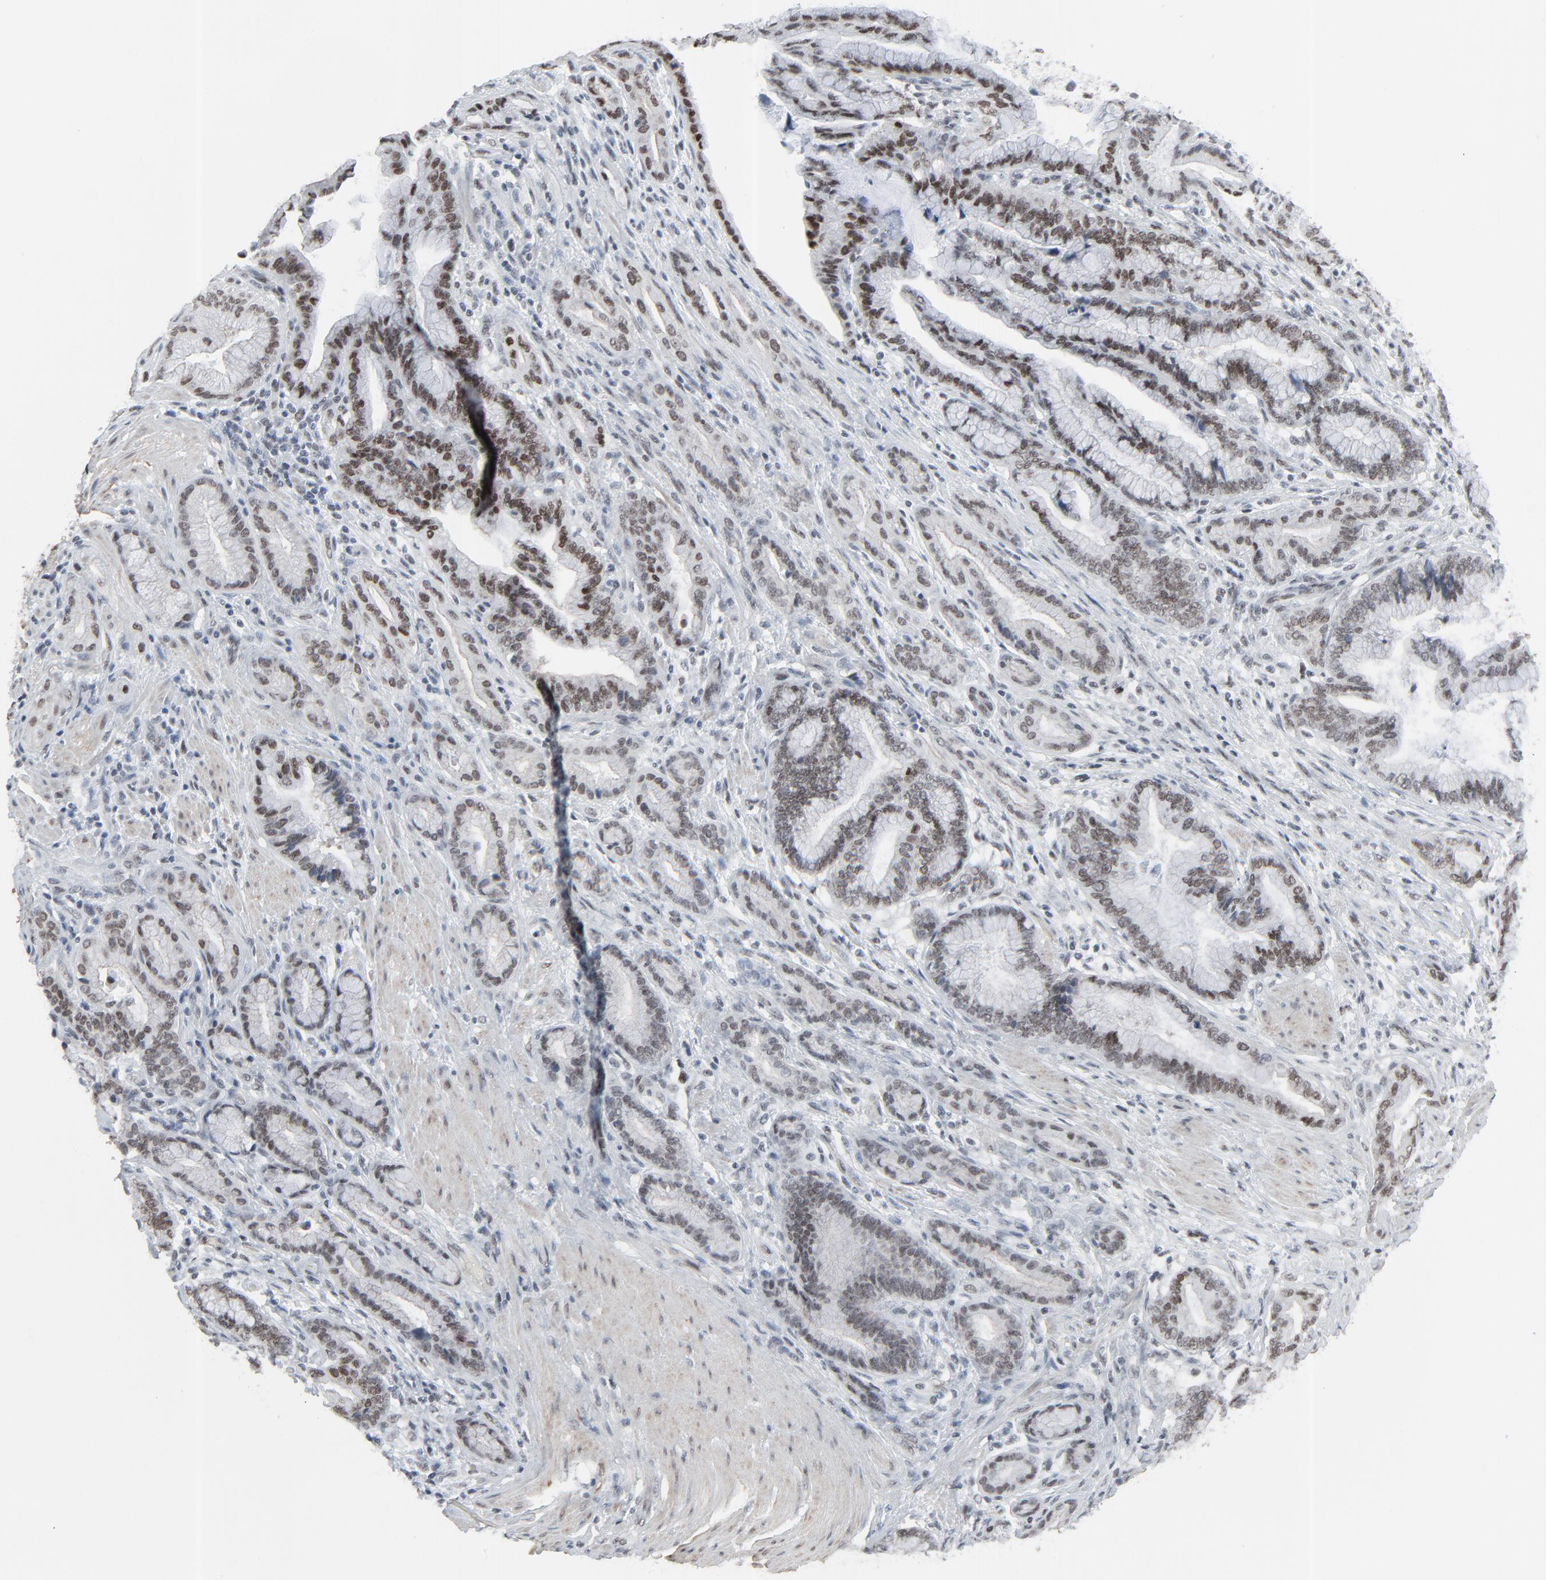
{"staining": {"intensity": "moderate", "quantity": "25%-75%", "location": "nuclear"}, "tissue": "pancreatic cancer", "cell_type": "Tumor cells", "image_type": "cancer", "snomed": [{"axis": "morphology", "description": "Adenocarcinoma, NOS"}, {"axis": "topography", "description": "Pancreas"}], "caption": "The micrograph reveals staining of adenocarcinoma (pancreatic), revealing moderate nuclear protein expression (brown color) within tumor cells. Using DAB (brown) and hematoxylin (blue) stains, captured at high magnification using brightfield microscopy.", "gene": "FBXO28", "patient": {"sex": "female", "age": 64}}